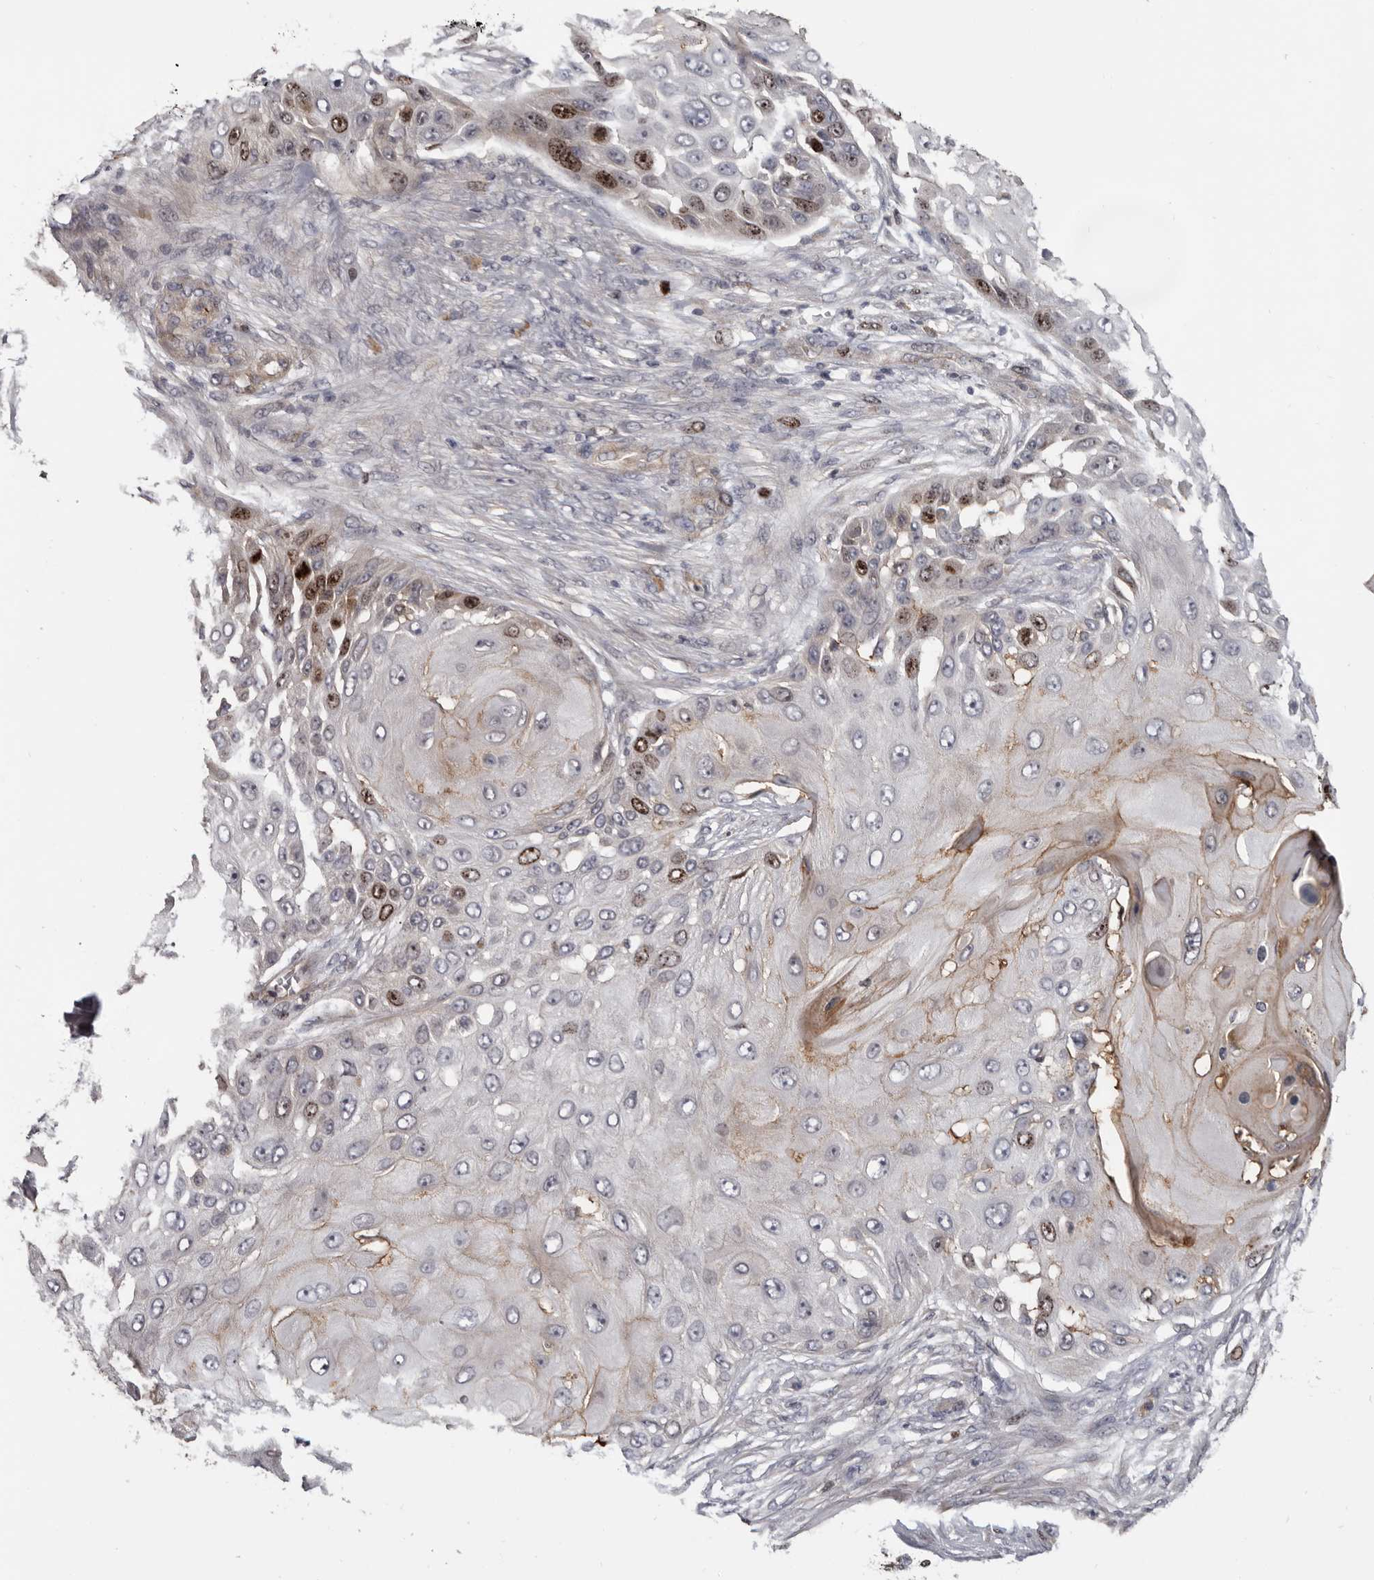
{"staining": {"intensity": "strong", "quantity": "<25%", "location": "nuclear"}, "tissue": "skin cancer", "cell_type": "Tumor cells", "image_type": "cancer", "snomed": [{"axis": "morphology", "description": "Squamous cell carcinoma, NOS"}, {"axis": "topography", "description": "Skin"}], "caption": "Brown immunohistochemical staining in human squamous cell carcinoma (skin) exhibits strong nuclear expression in approximately <25% of tumor cells.", "gene": "CDCA8", "patient": {"sex": "female", "age": 44}}